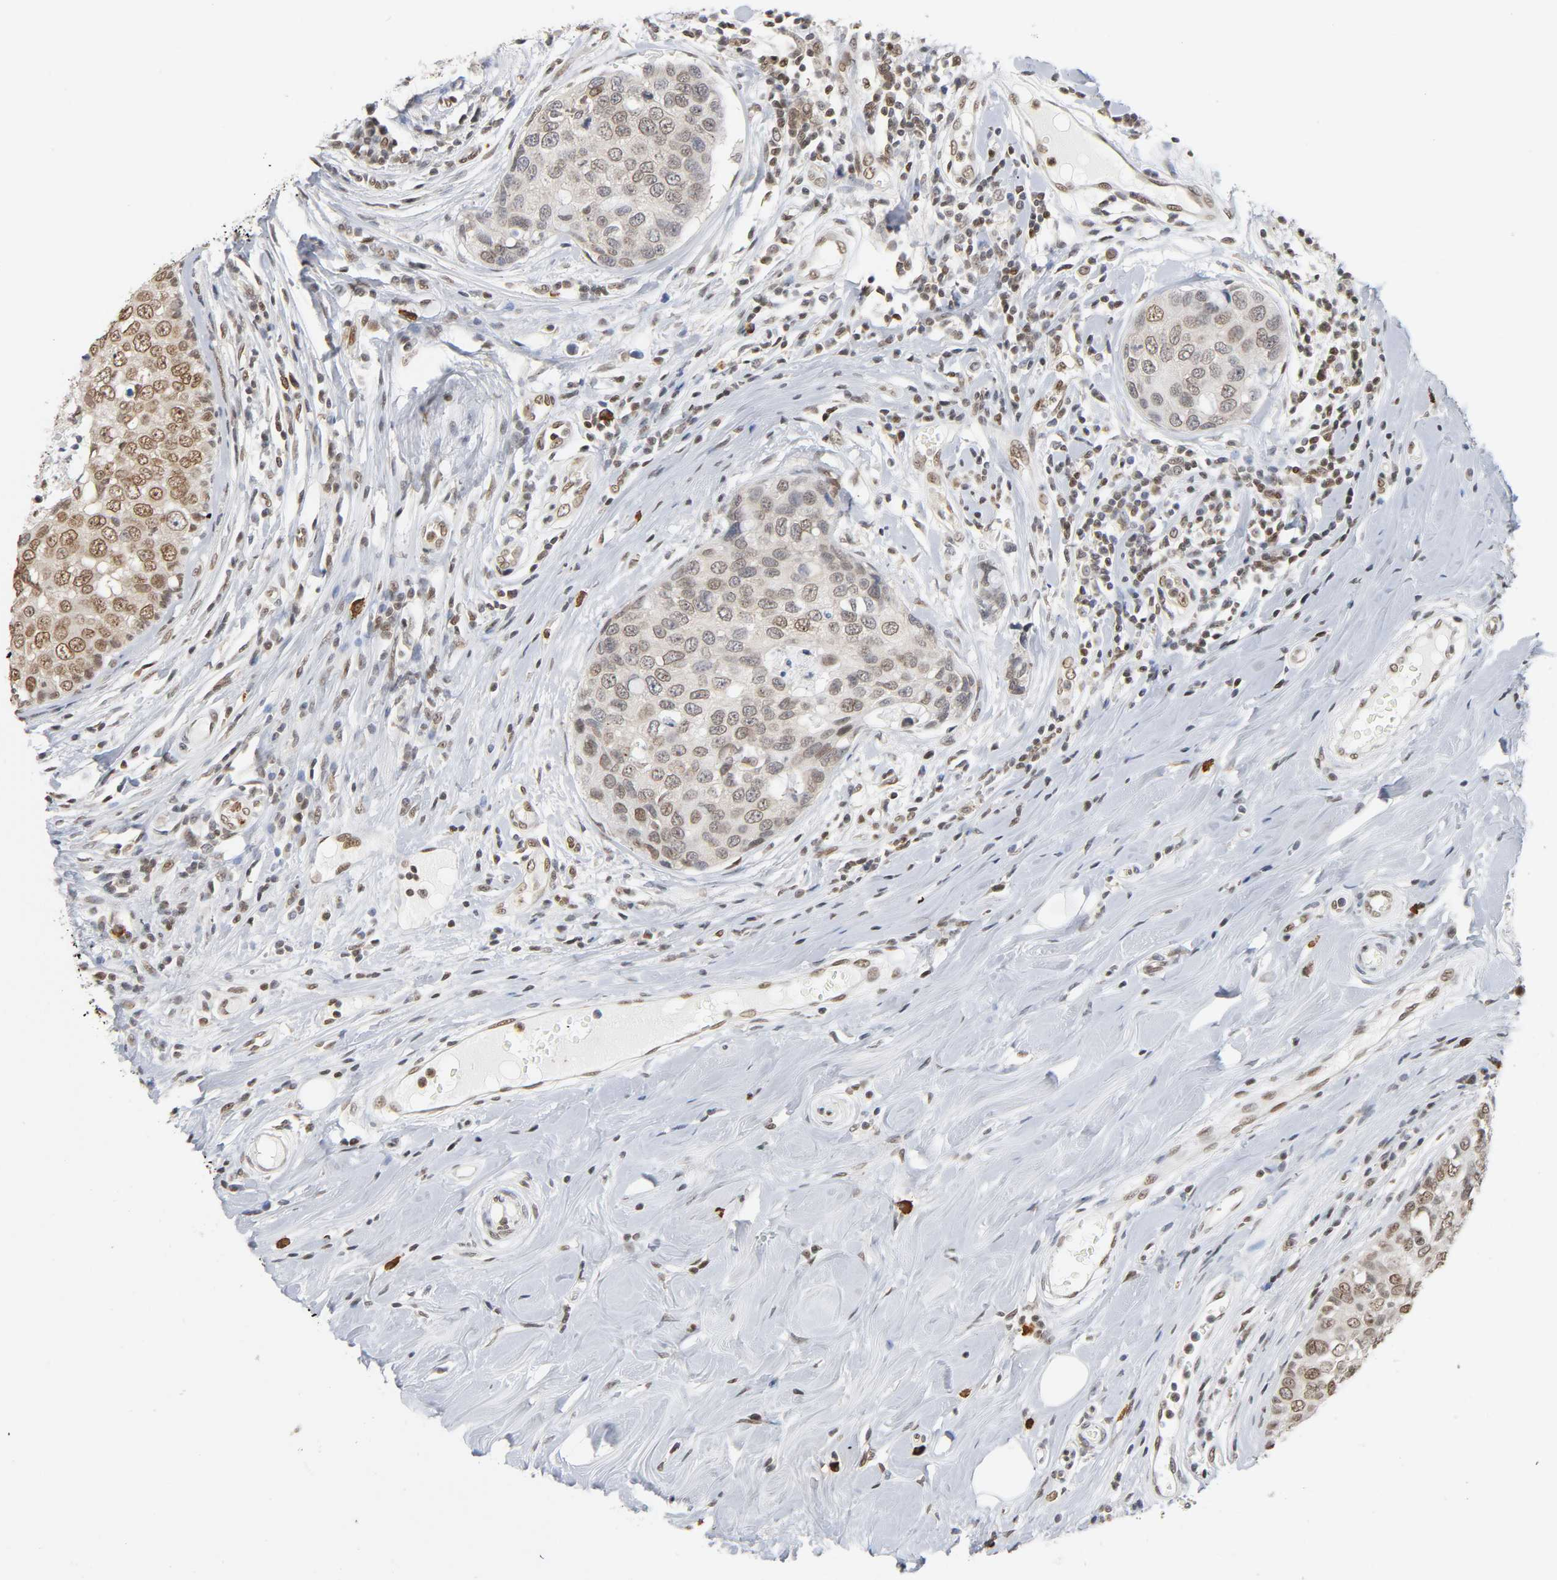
{"staining": {"intensity": "weak", "quantity": ">75%", "location": "nuclear"}, "tissue": "breast cancer", "cell_type": "Tumor cells", "image_type": "cancer", "snomed": [{"axis": "morphology", "description": "Duct carcinoma"}, {"axis": "topography", "description": "Breast"}], "caption": "Brown immunohistochemical staining in invasive ductal carcinoma (breast) exhibits weak nuclear staining in about >75% of tumor cells.", "gene": "SUMO1", "patient": {"sex": "female", "age": 27}}